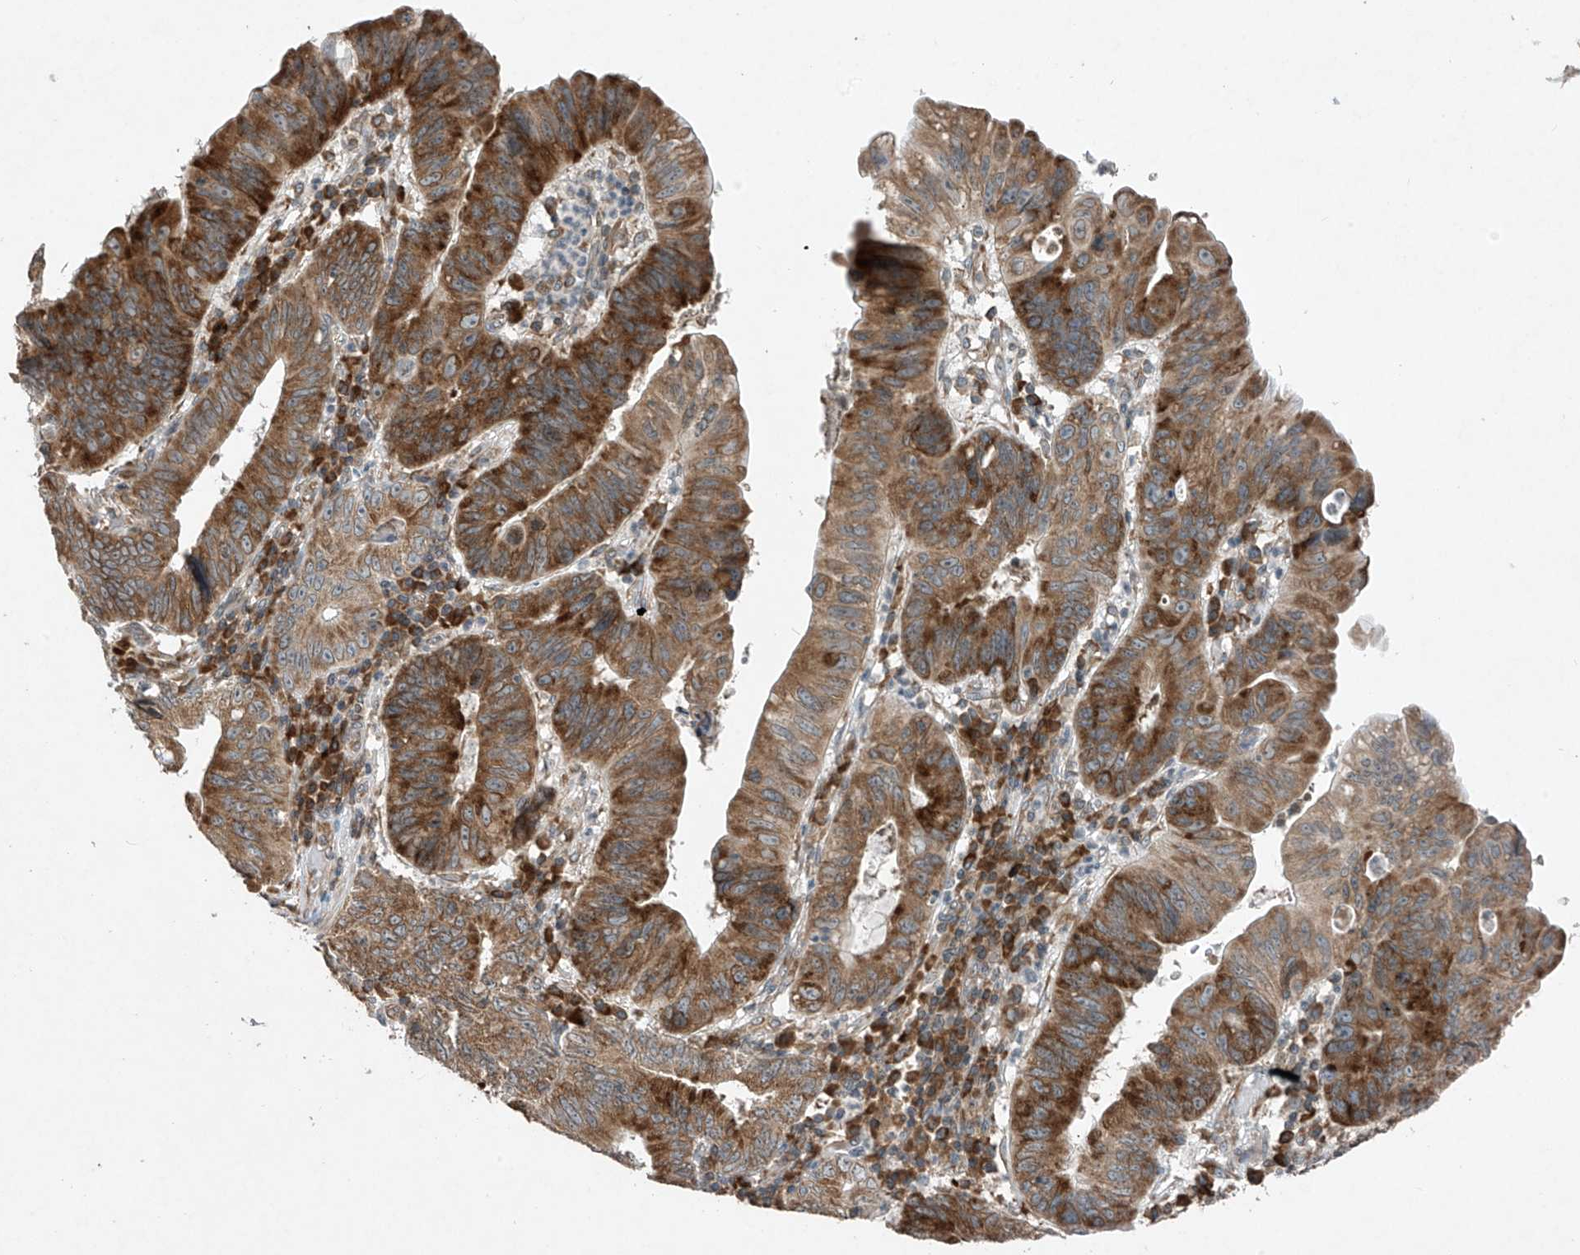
{"staining": {"intensity": "strong", "quantity": "25%-75%", "location": "cytoplasmic/membranous"}, "tissue": "stomach cancer", "cell_type": "Tumor cells", "image_type": "cancer", "snomed": [{"axis": "morphology", "description": "Adenocarcinoma, NOS"}, {"axis": "topography", "description": "Stomach"}], "caption": "DAB (3,3'-diaminobenzidine) immunohistochemical staining of human stomach cancer (adenocarcinoma) displays strong cytoplasmic/membranous protein staining in approximately 25%-75% of tumor cells. (DAB IHC, brown staining for protein, blue staining for nuclei).", "gene": "RPL34", "patient": {"sex": "male", "age": 59}}